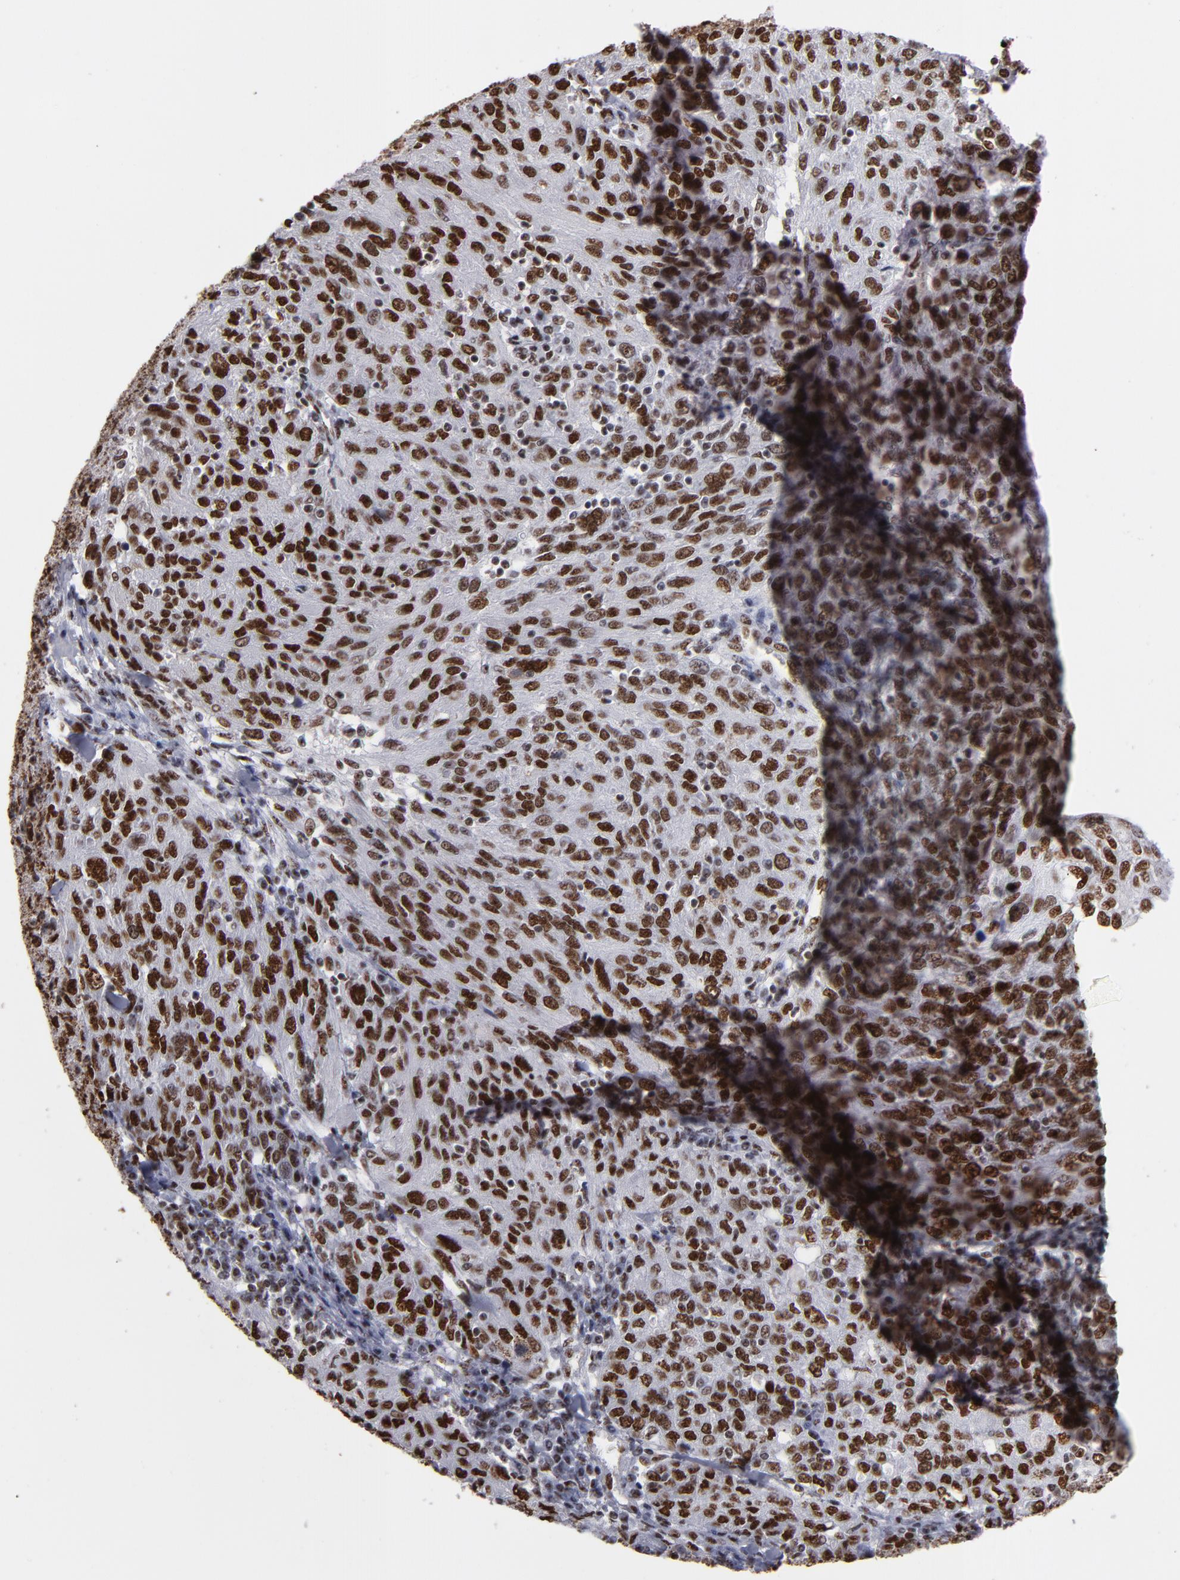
{"staining": {"intensity": "strong", "quantity": ">75%", "location": "nuclear"}, "tissue": "ovarian cancer", "cell_type": "Tumor cells", "image_type": "cancer", "snomed": [{"axis": "morphology", "description": "Carcinoma, endometroid"}, {"axis": "topography", "description": "Ovary"}], "caption": "The immunohistochemical stain shows strong nuclear staining in tumor cells of ovarian endometroid carcinoma tissue.", "gene": "MRE11", "patient": {"sex": "female", "age": 50}}